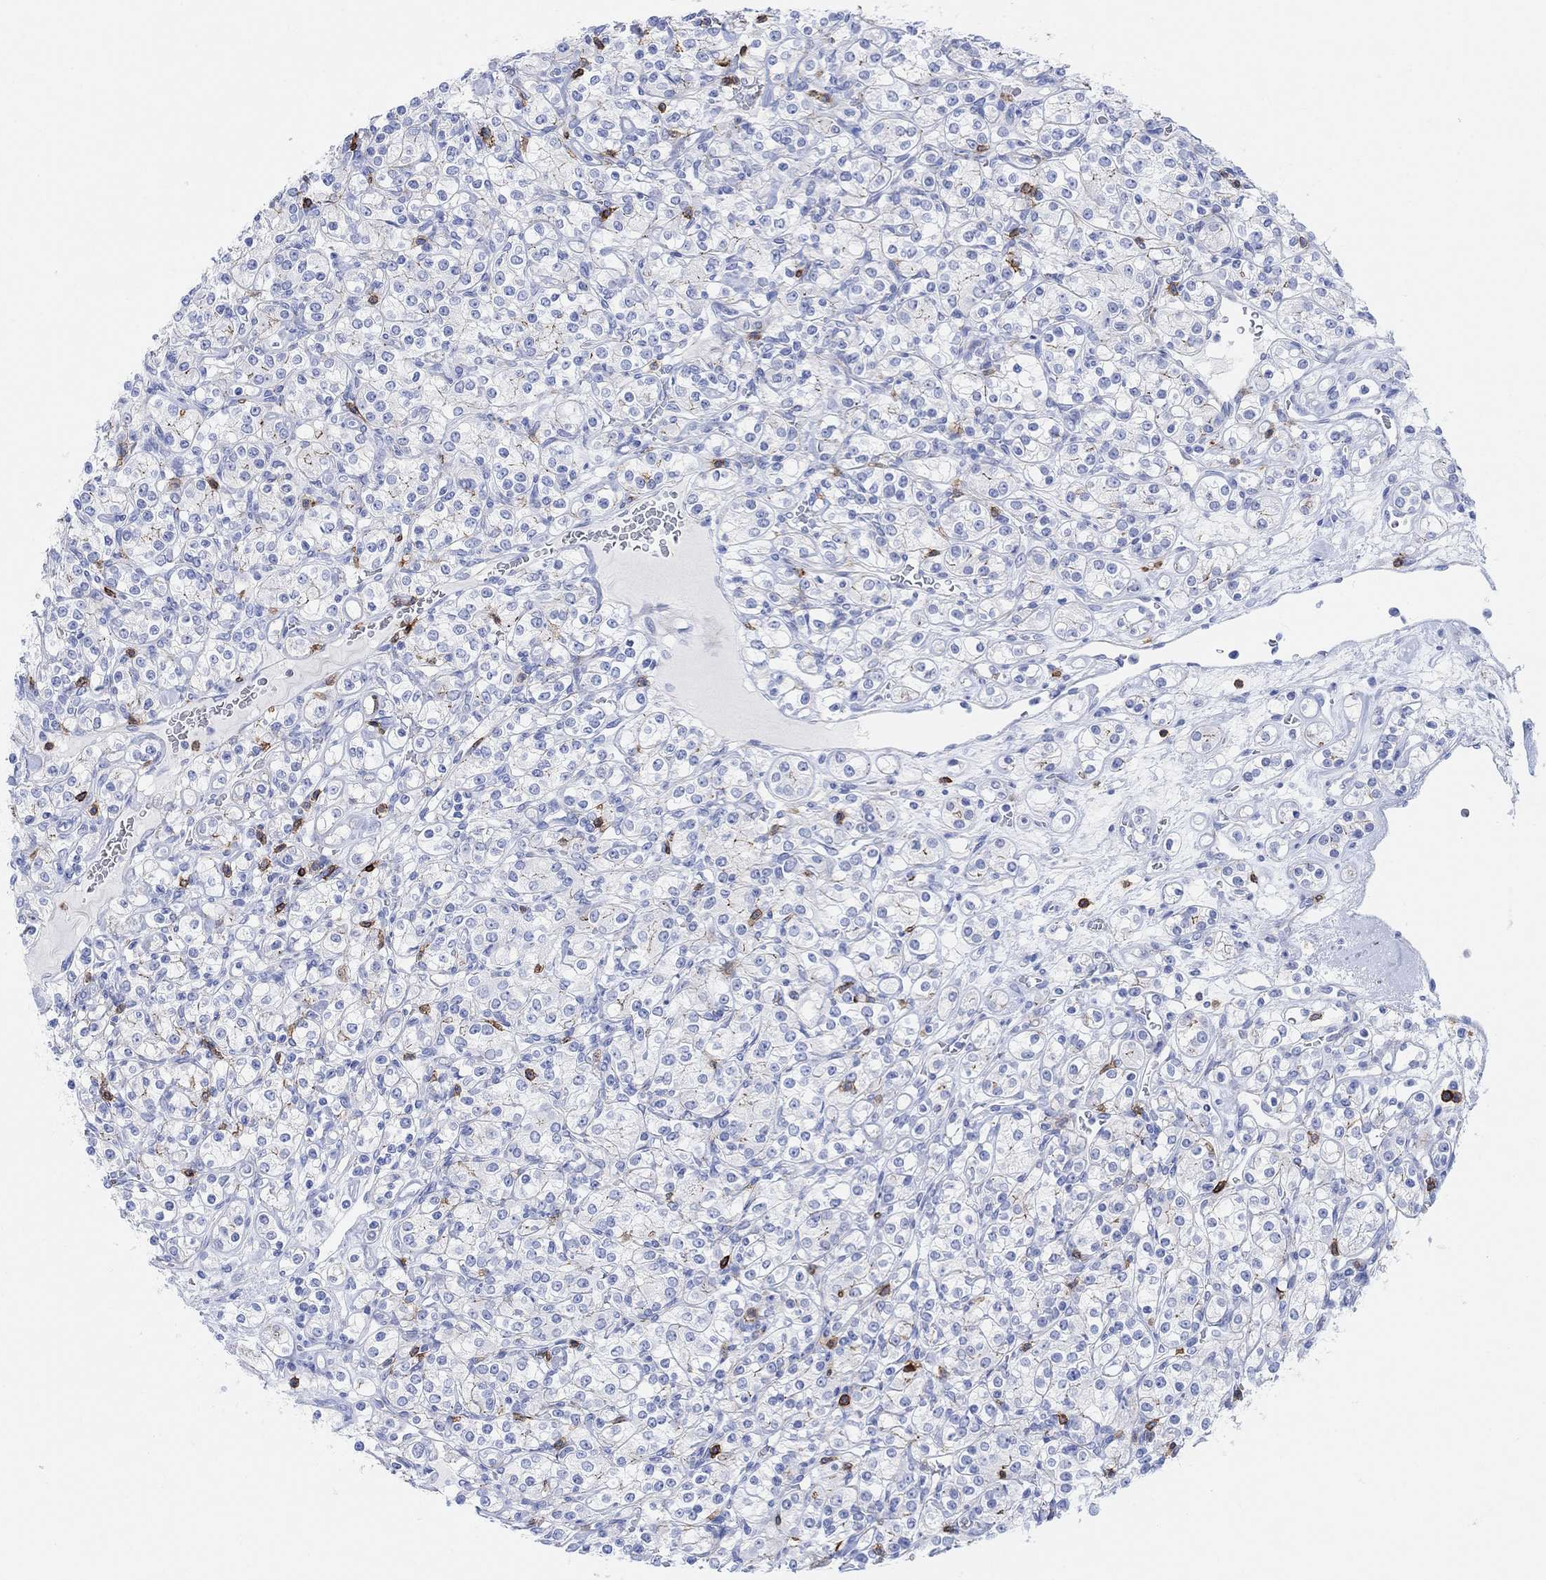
{"staining": {"intensity": "negative", "quantity": "none", "location": "none"}, "tissue": "renal cancer", "cell_type": "Tumor cells", "image_type": "cancer", "snomed": [{"axis": "morphology", "description": "Adenocarcinoma, NOS"}, {"axis": "topography", "description": "Kidney"}], "caption": "This histopathology image is of renal cancer (adenocarcinoma) stained with immunohistochemistry to label a protein in brown with the nuclei are counter-stained blue. There is no positivity in tumor cells. The staining was performed using DAB to visualize the protein expression in brown, while the nuclei were stained in blue with hematoxylin (Magnification: 20x).", "gene": "GPR65", "patient": {"sex": "male", "age": 77}}